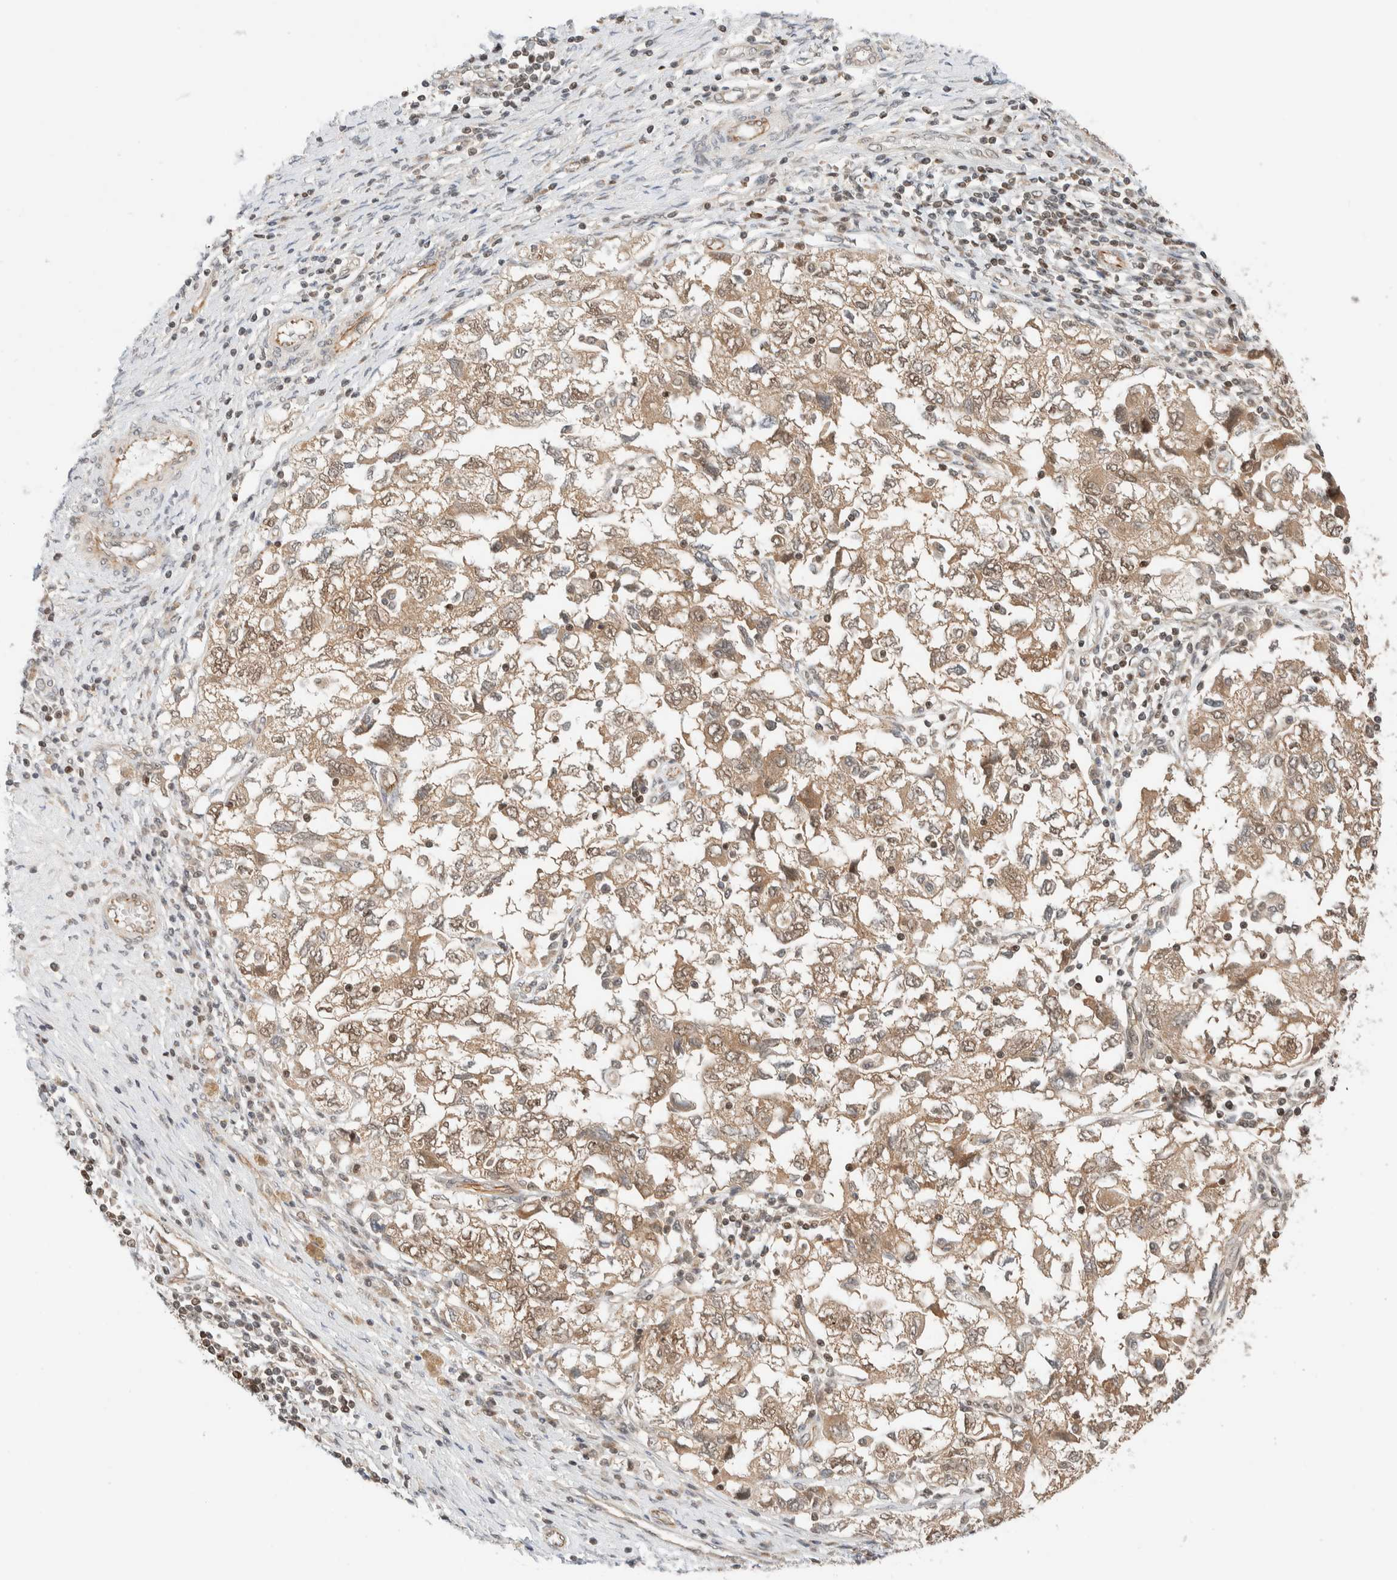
{"staining": {"intensity": "weak", "quantity": ">75%", "location": "cytoplasmic/membranous,nuclear"}, "tissue": "ovarian cancer", "cell_type": "Tumor cells", "image_type": "cancer", "snomed": [{"axis": "morphology", "description": "Carcinoma, NOS"}, {"axis": "morphology", "description": "Cystadenocarcinoma, serous, NOS"}, {"axis": "topography", "description": "Ovary"}], "caption": "A high-resolution histopathology image shows immunohistochemistry staining of ovarian cancer (carcinoma), which displays weak cytoplasmic/membranous and nuclear positivity in about >75% of tumor cells. The staining was performed using DAB (3,3'-diaminobenzidine), with brown indicating positive protein expression. Nuclei are stained blue with hematoxylin.", "gene": "C8orf76", "patient": {"sex": "female", "age": 69}}